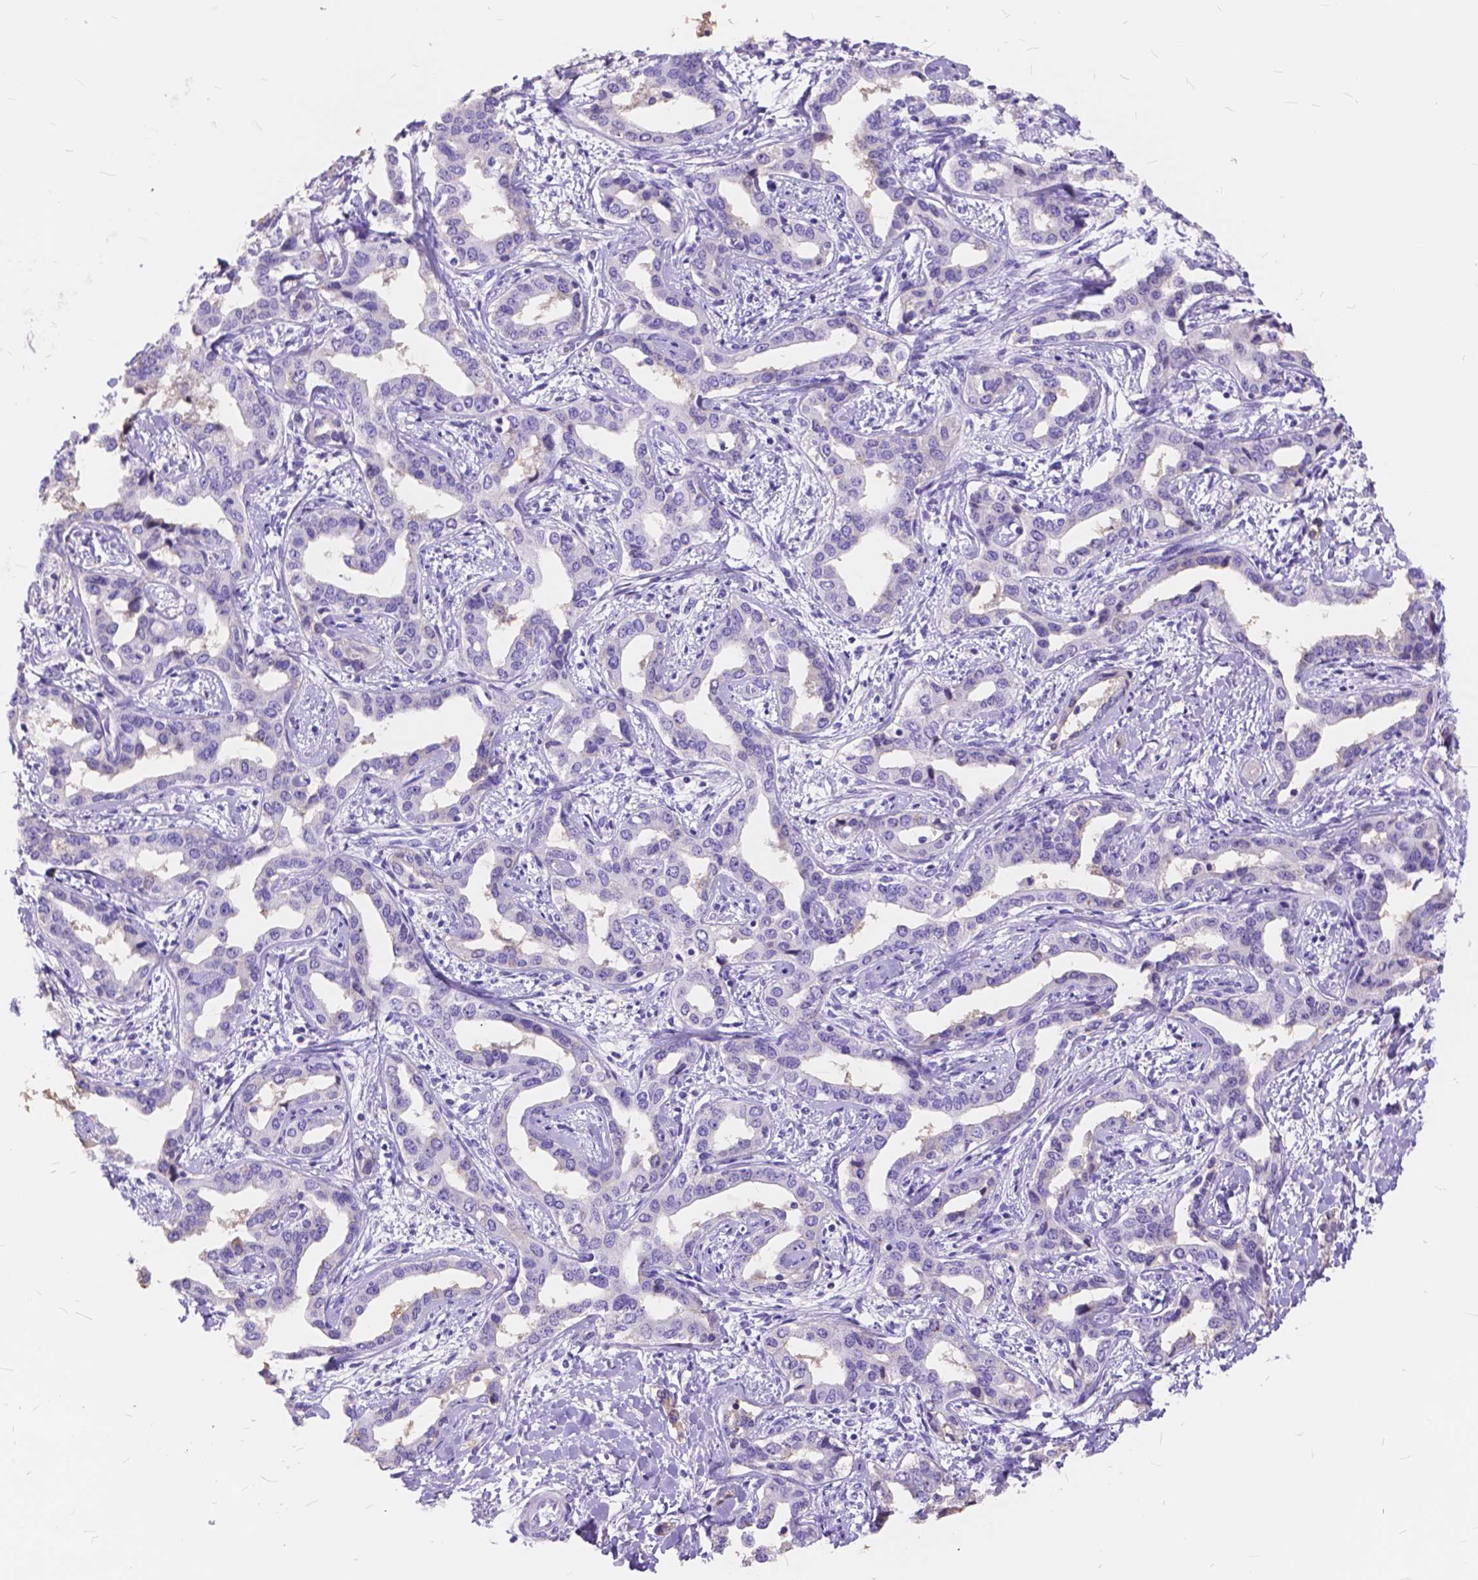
{"staining": {"intensity": "negative", "quantity": "none", "location": "none"}, "tissue": "liver cancer", "cell_type": "Tumor cells", "image_type": "cancer", "snomed": [{"axis": "morphology", "description": "Cholangiocarcinoma"}, {"axis": "topography", "description": "Liver"}], "caption": "This is an IHC histopathology image of human liver cholangiocarcinoma. There is no positivity in tumor cells.", "gene": "FOXL2", "patient": {"sex": "male", "age": 59}}